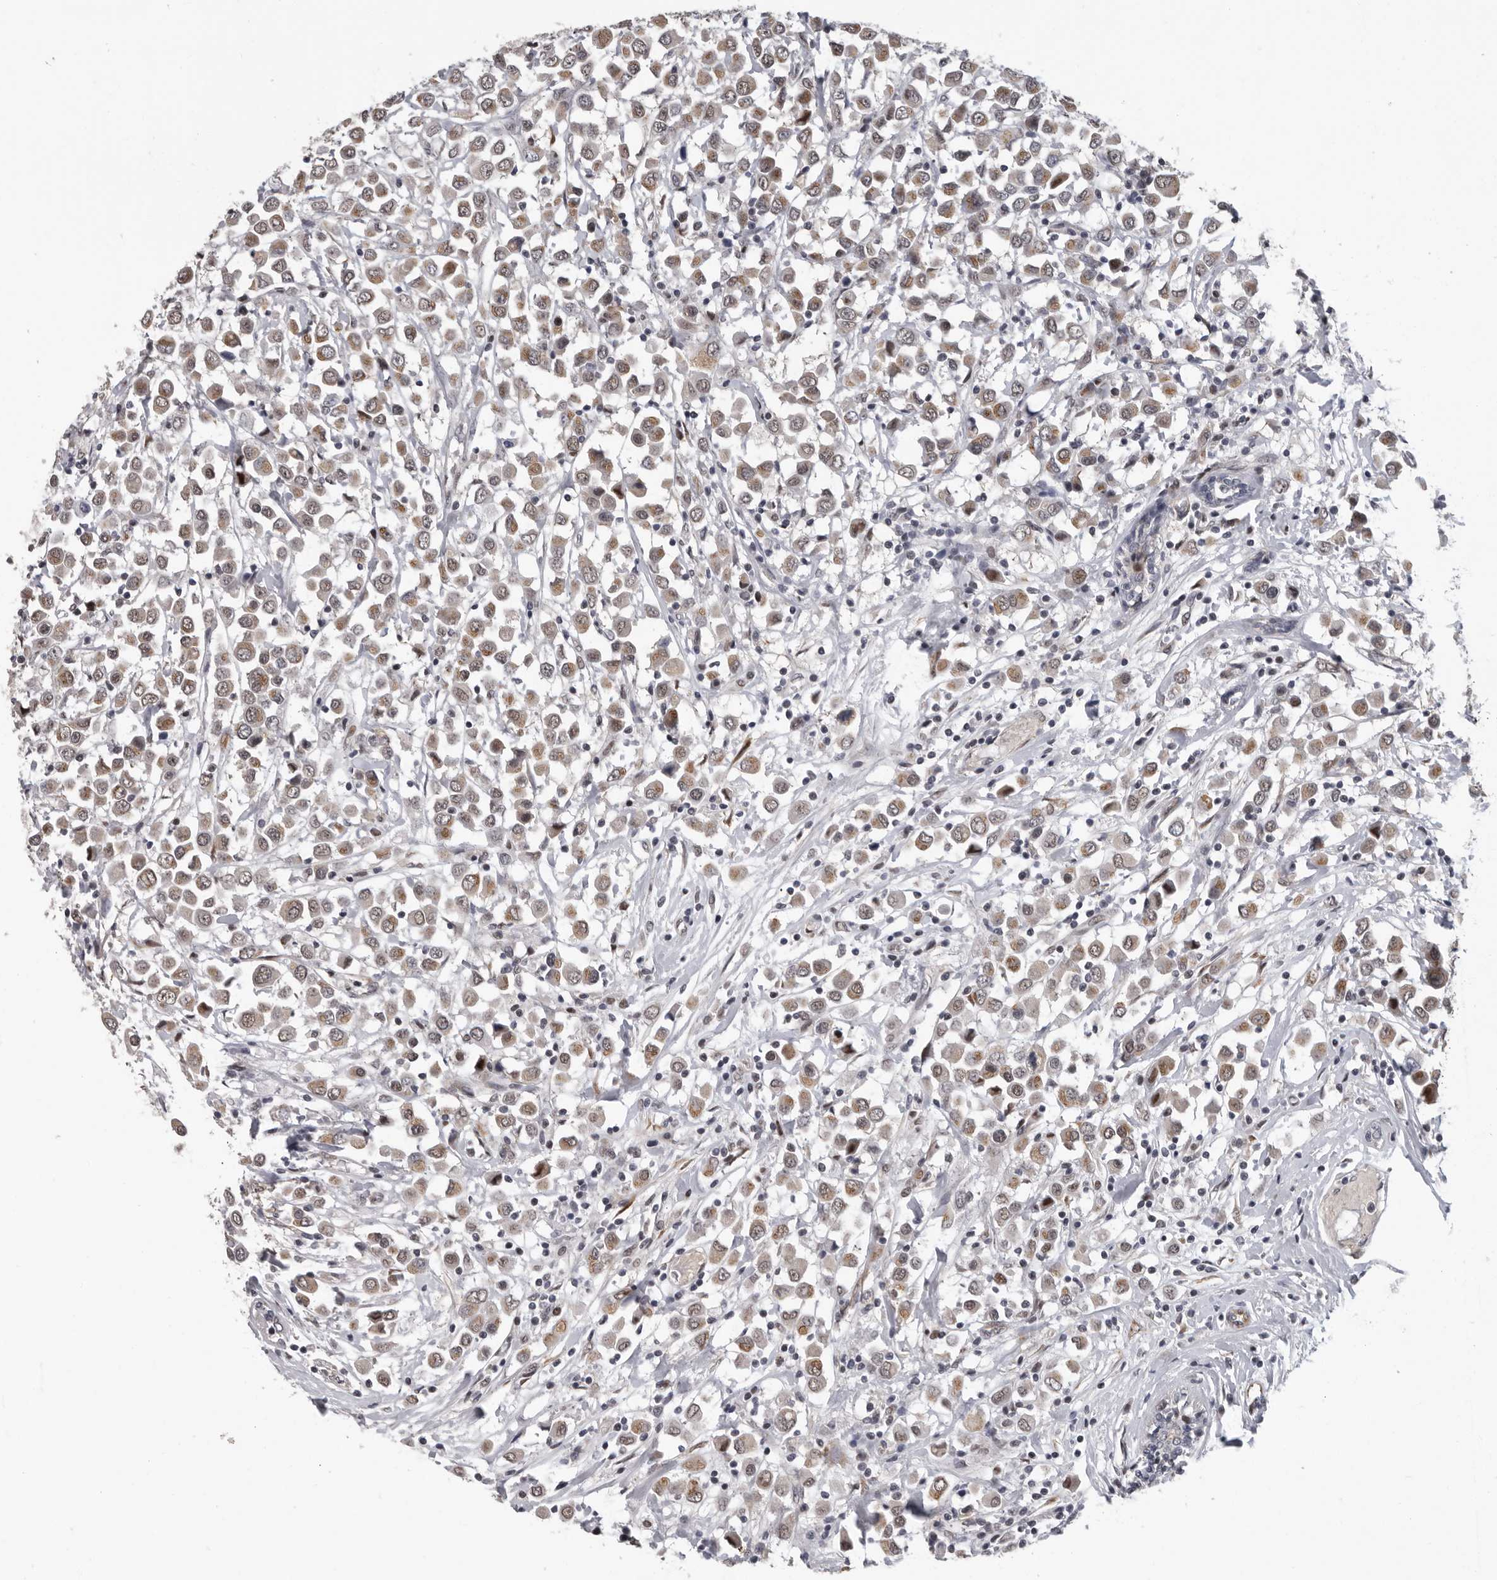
{"staining": {"intensity": "weak", "quantity": ">75%", "location": "cytoplasmic/membranous"}, "tissue": "breast cancer", "cell_type": "Tumor cells", "image_type": "cancer", "snomed": [{"axis": "morphology", "description": "Duct carcinoma"}, {"axis": "topography", "description": "Breast"}], "caption": "Human infiltrating ductal carcinoma (breast) stained with a protein marker shows weak staining in tumor cells.", "gene": "RALGPS2", "patient": {"sex": "female", "age": 61}}